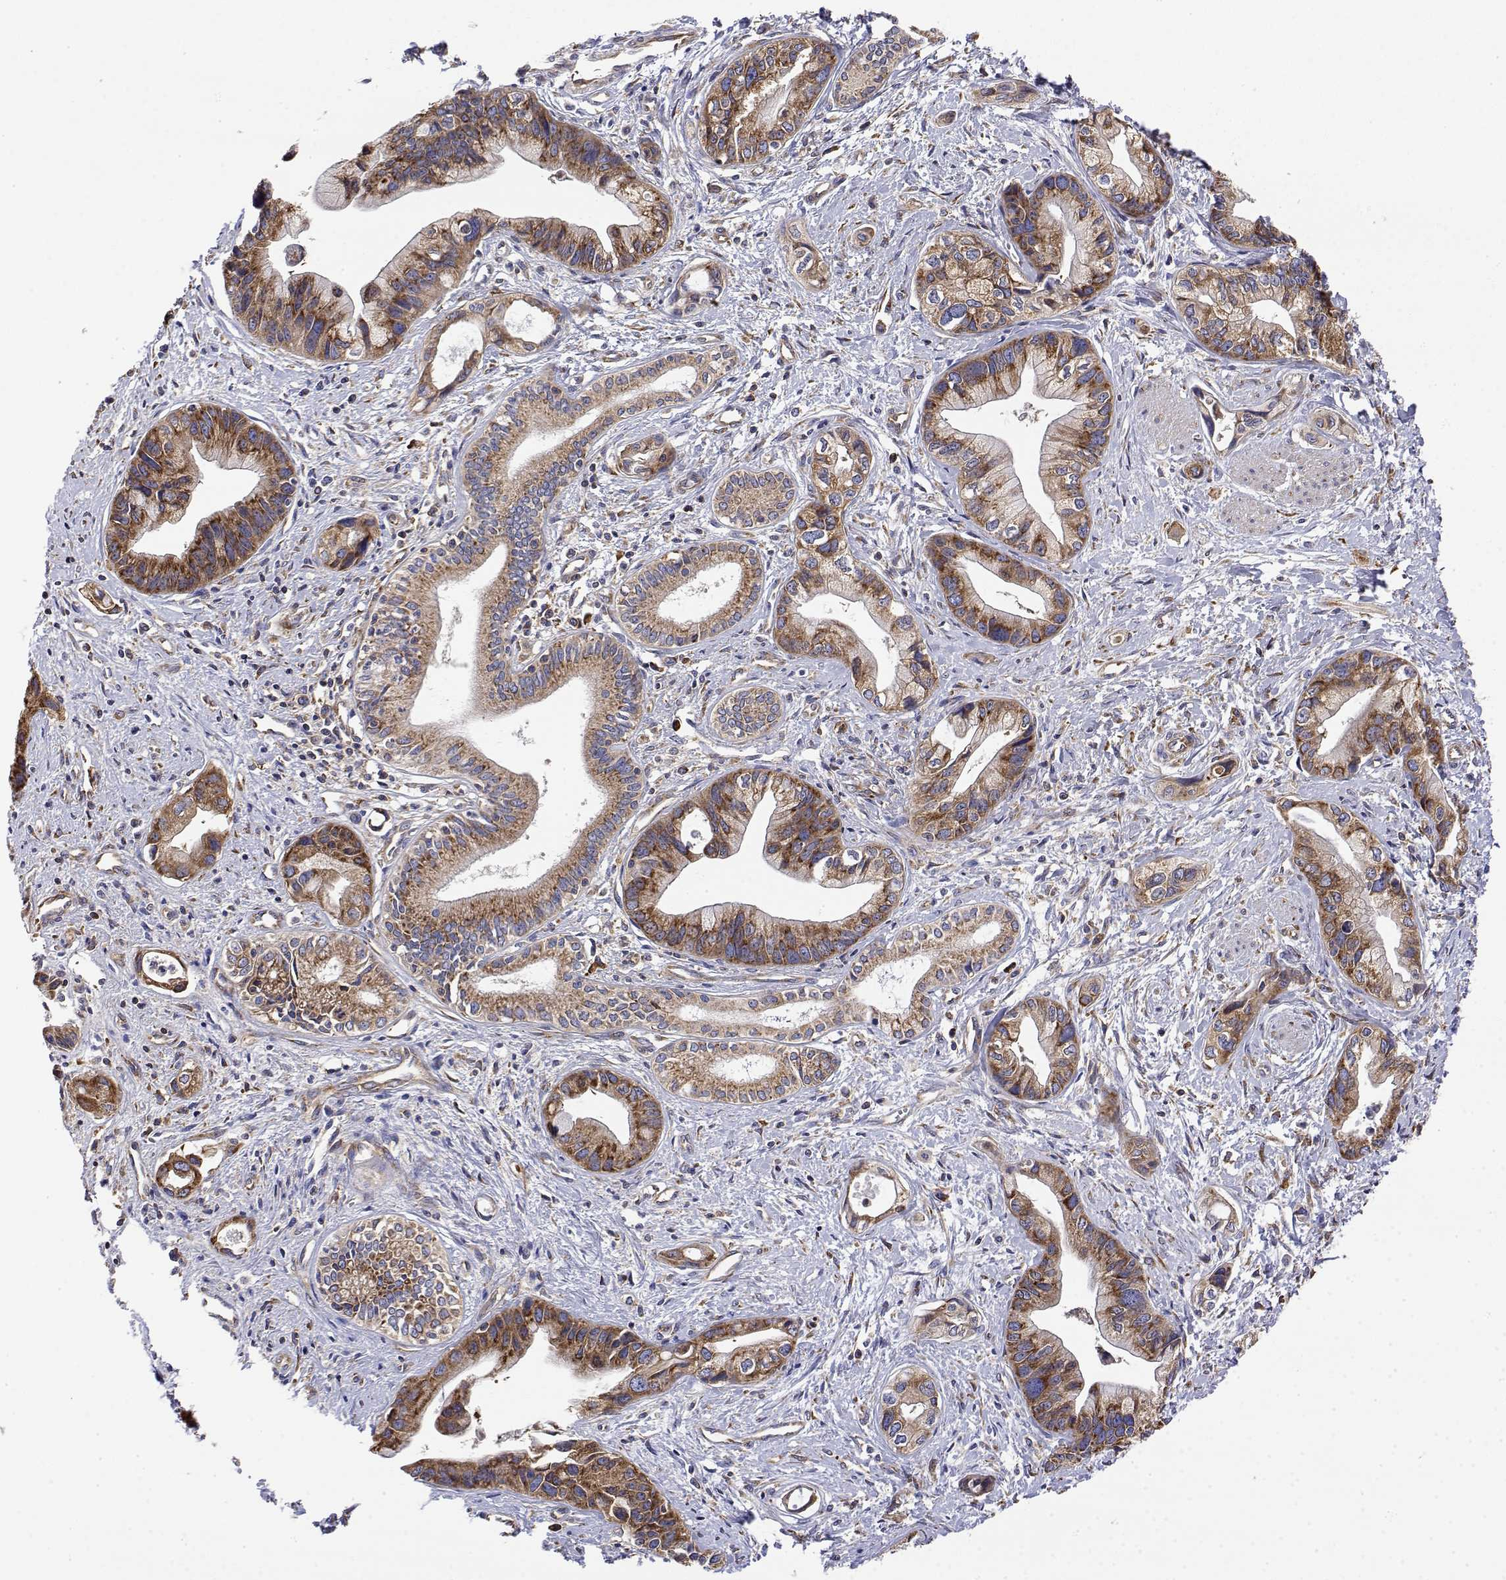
{"staining": {"intensity": "moderate", "quantity": ">75%", "location": "cytoplasmic/membranous"}, "tissue": "pancreatic cancer", "cell_type": "Tumor cells", "image_type": "cancer", "snomed": [{"axis": "morphology", "description": "Adenocarcinoma, NOS"}, {"axis": "topography", "description": "Pancreas"}], "caption": "IHC micrograph of pancreatic adenocarcinoma stained for a protein (brown), which demonstrates medium levels of moderate cytoplasmic/membranous expression in about >75% of tumor cells.", "gene": "EEF1G", "patient": {"sex": "female", "age": 61}}